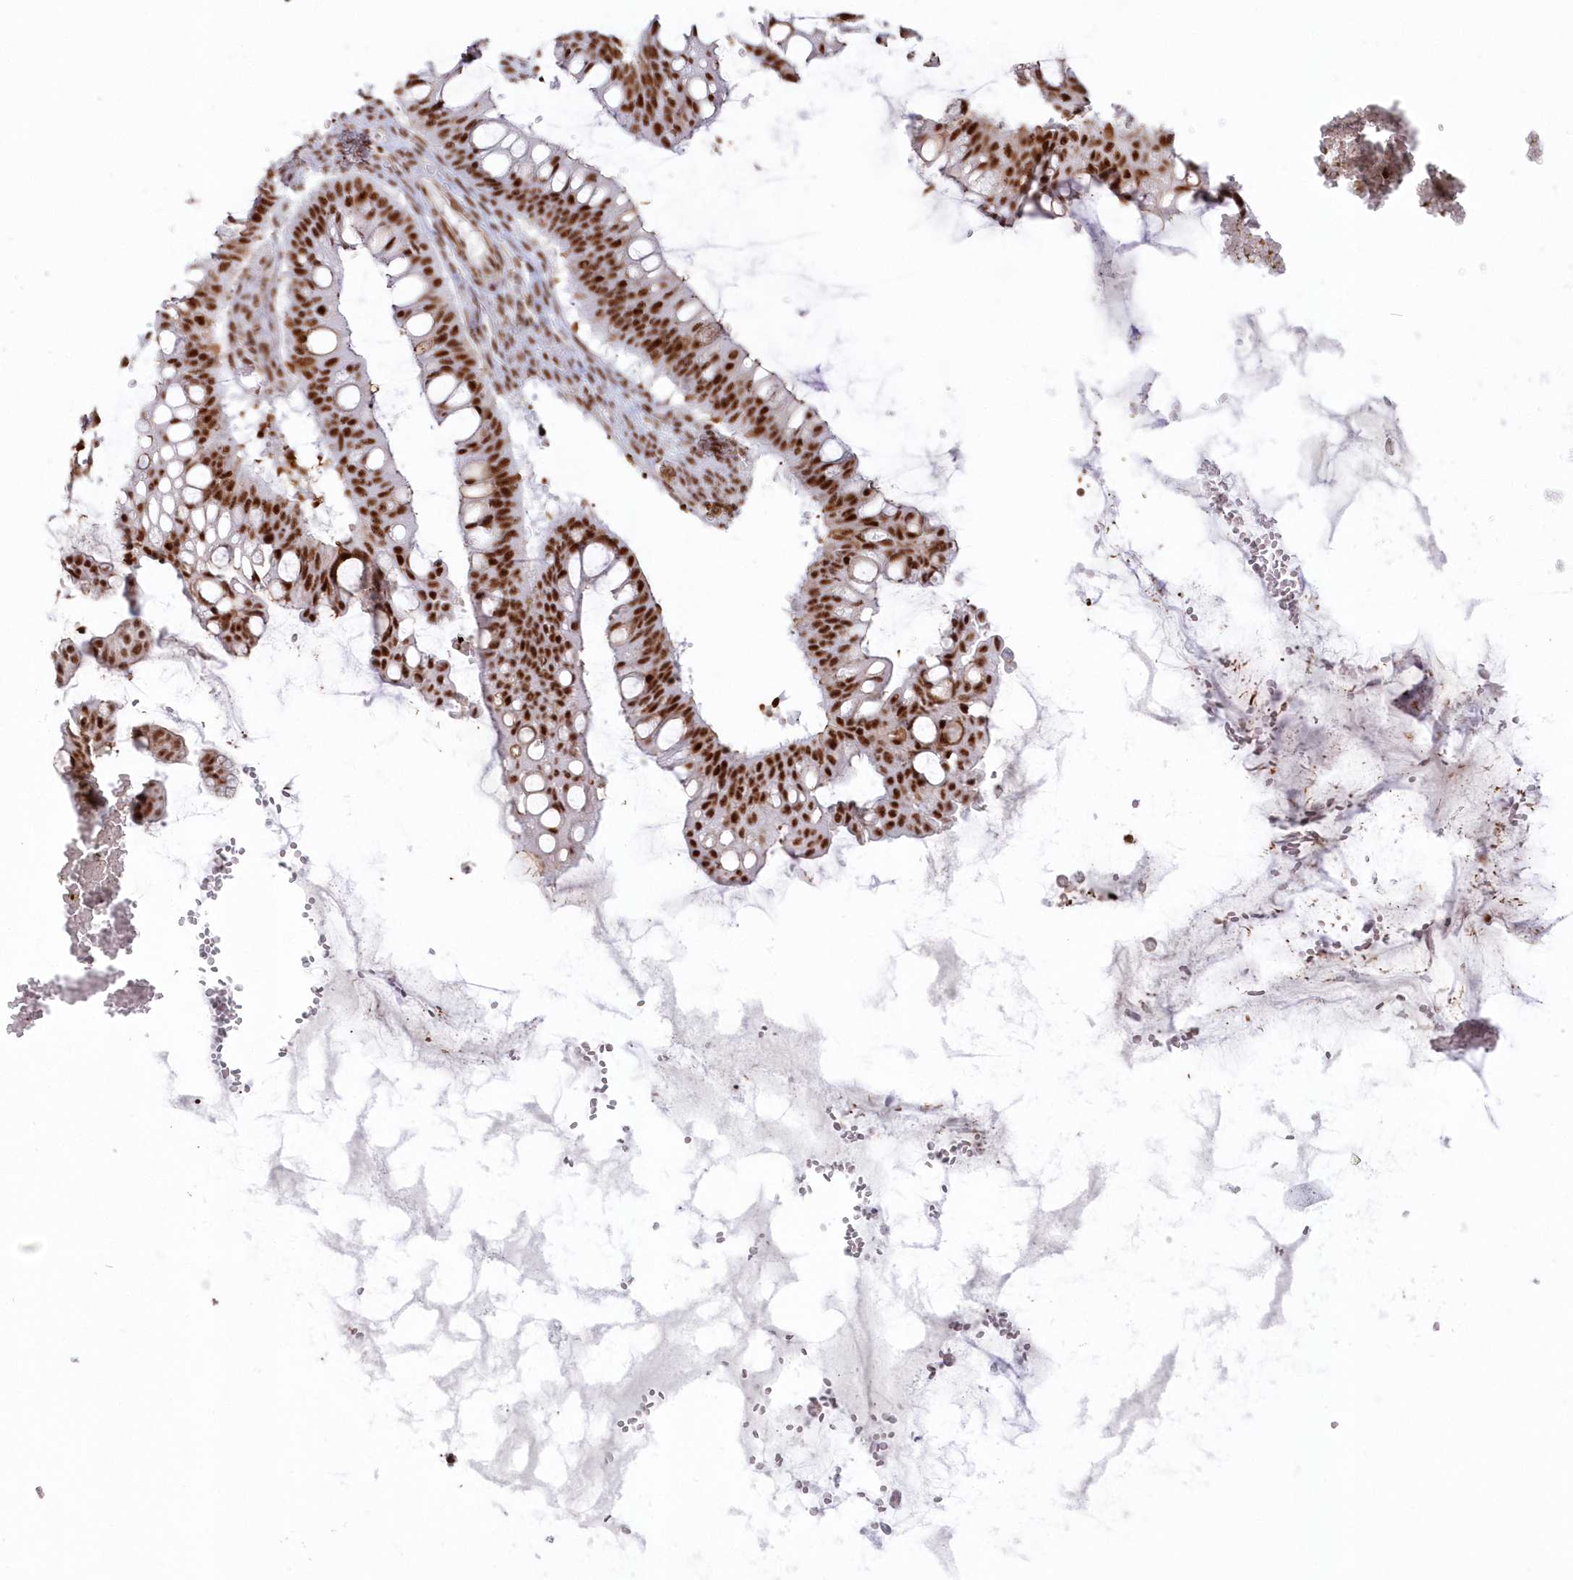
{"staining": {"intensity": "strong", "quantity": ">75%", "location": "nuclear"}, "tissue": "ovarian cancer", "cell_type": "Tumor cells", "image_type": "cancer", "snomed": [{"axis": "morphology", "description": "Cystadenocarcinoma, mucinous, NOS"}, {"axis": "topography", "description": "Ovary"}], "caption": "The histopathology image shows a brown stain indicating the presence of a protein in the nuclear of tumor cells in ovarian cancer.", "gene": "DDX46", "patient": {"sex": "female", "age": 73}}